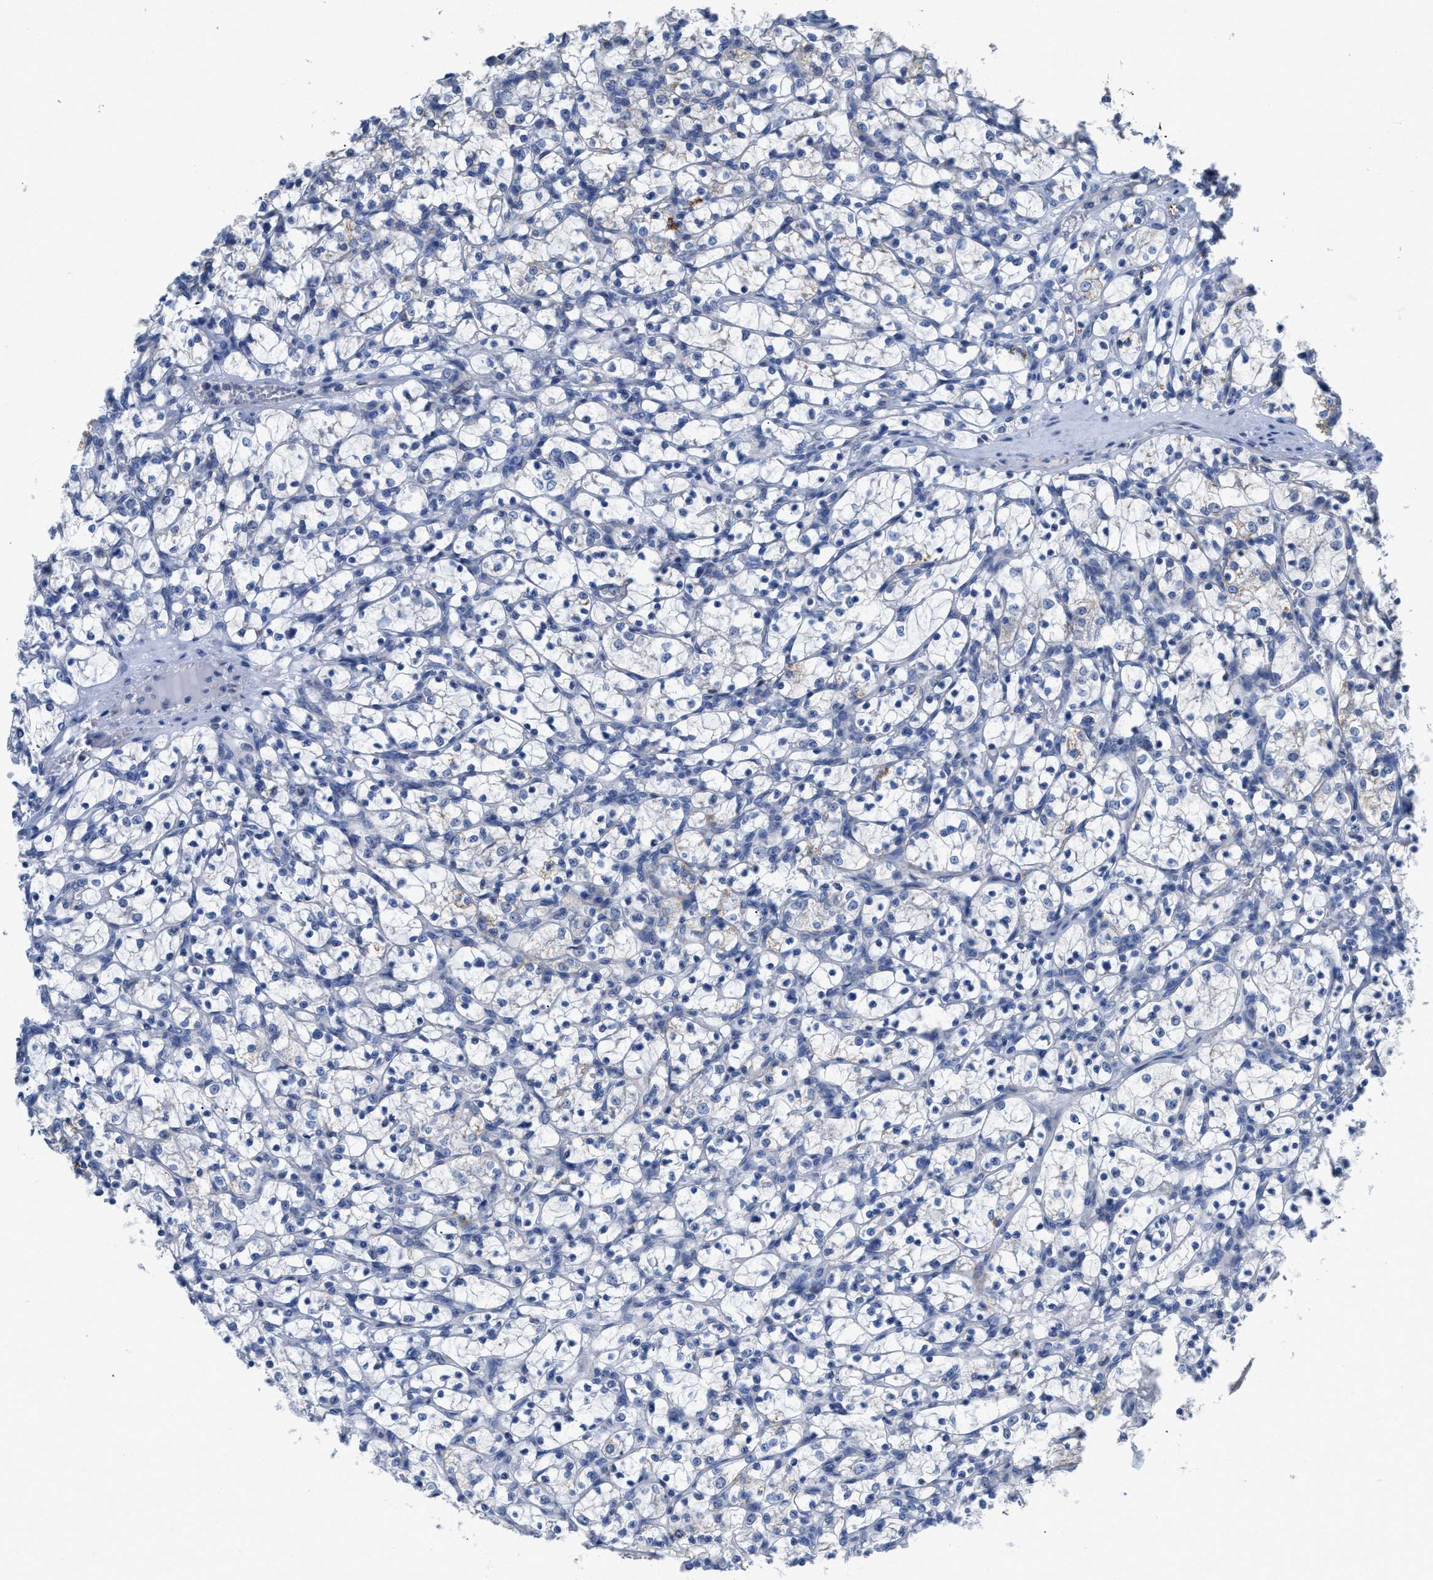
{"staining": {"intensity": "negative", "quantity": "none", "location": "none"}, "tissue": "renal cancer", "cell_type": "Tumor cells", "image_type": "cancer", "snomed": [{"axis": "morphology", "description": "Adenocarcinoma, NOS"}, {"axis": "topography", "description": "Kidney"}], "caption": "Tumor cells are negative for protein expression in human renal cancer.", "gene": "ETFA", "patient": {"sex": "female", "age": 69}}